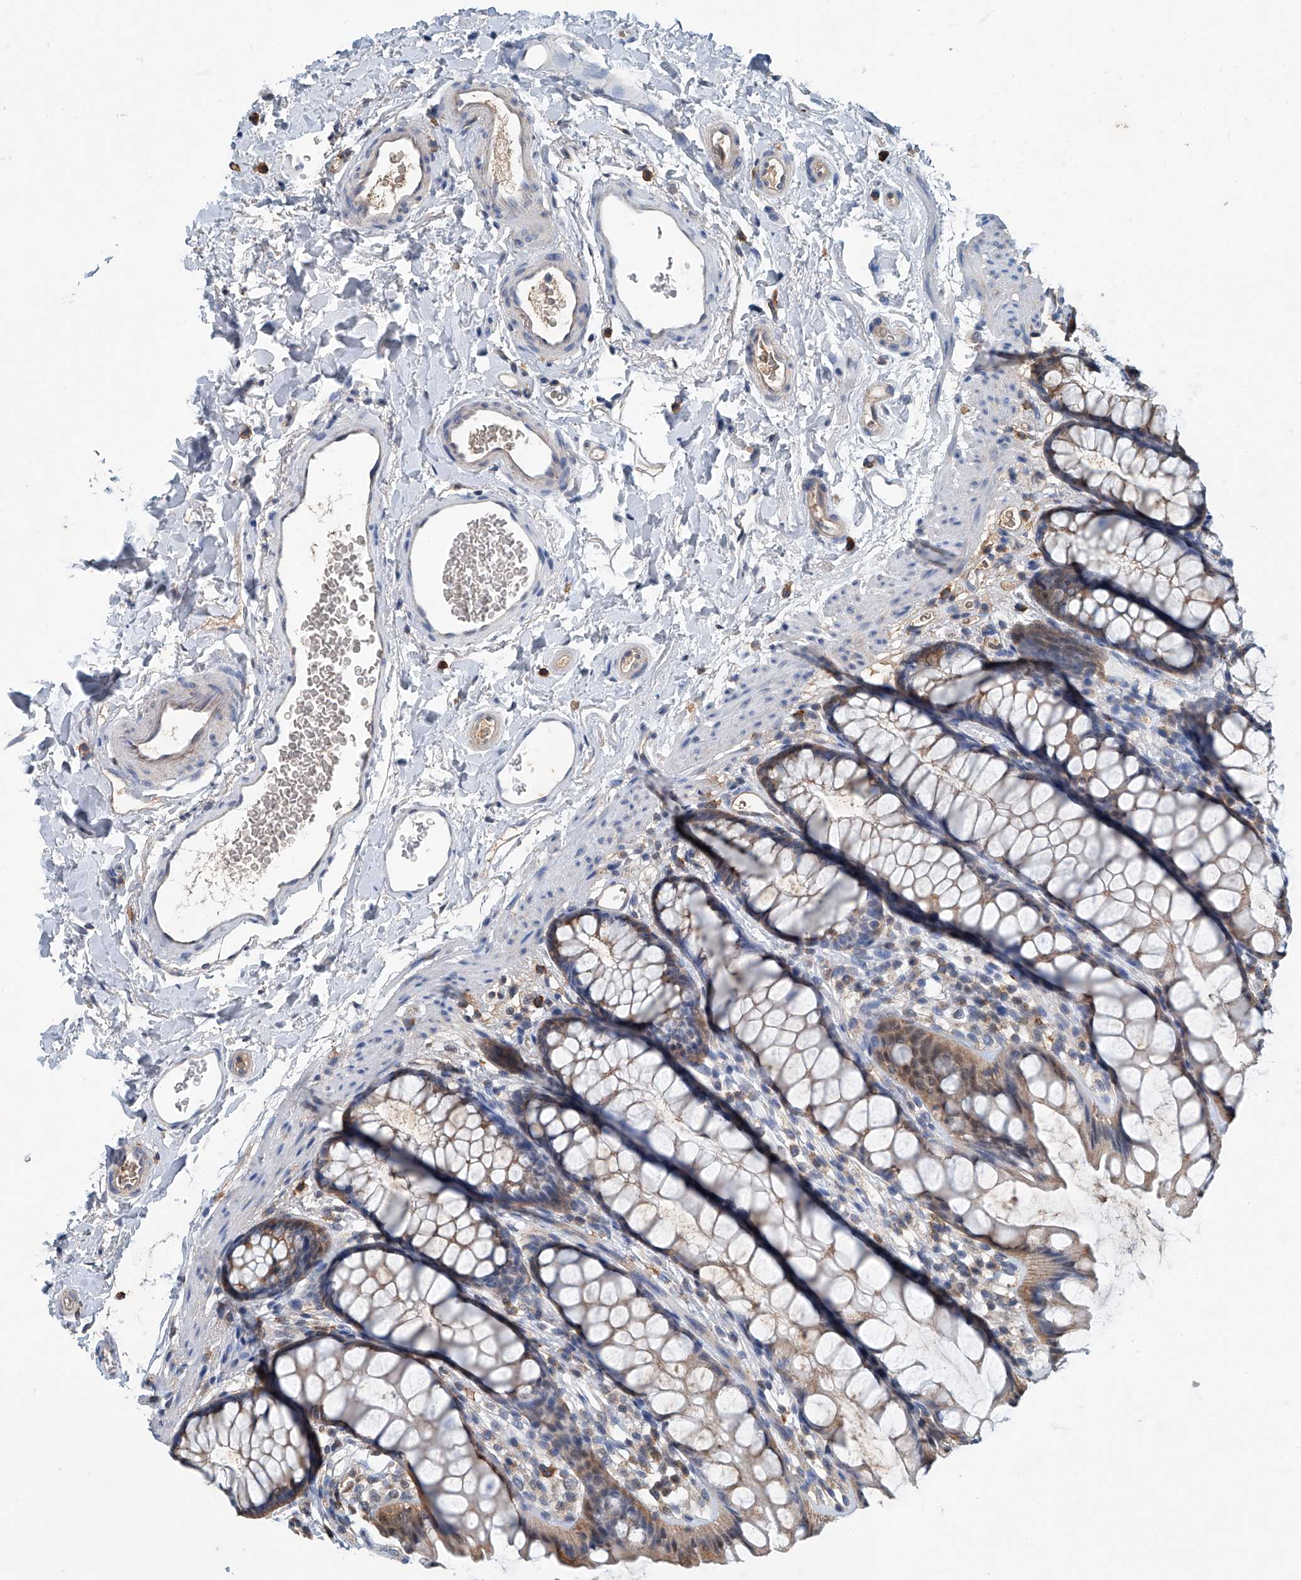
{"staining": {"intensity": "weak", "quantity": "25%-75%", "location": "cytoplasmic/membranous"}, "tissue": "rectum", "cell_type": "Glandular cells", "image_type": "normal", "snomed": [{"axis": "morphology", "description": "Normal tissue, NOS"}, {"axis": "topography", "description": "Rectum"}], "caption": "This image demonstrates normal rectum stained with immunohistochemistry (IHC) to label a protein in brown. The cytoplasmic/membranous of glandular cells show weak positivity for the protein. Nuclei are counter-stained blue.", "gene": "CLK1", "patient": {"sex": "female", "age": 65}}